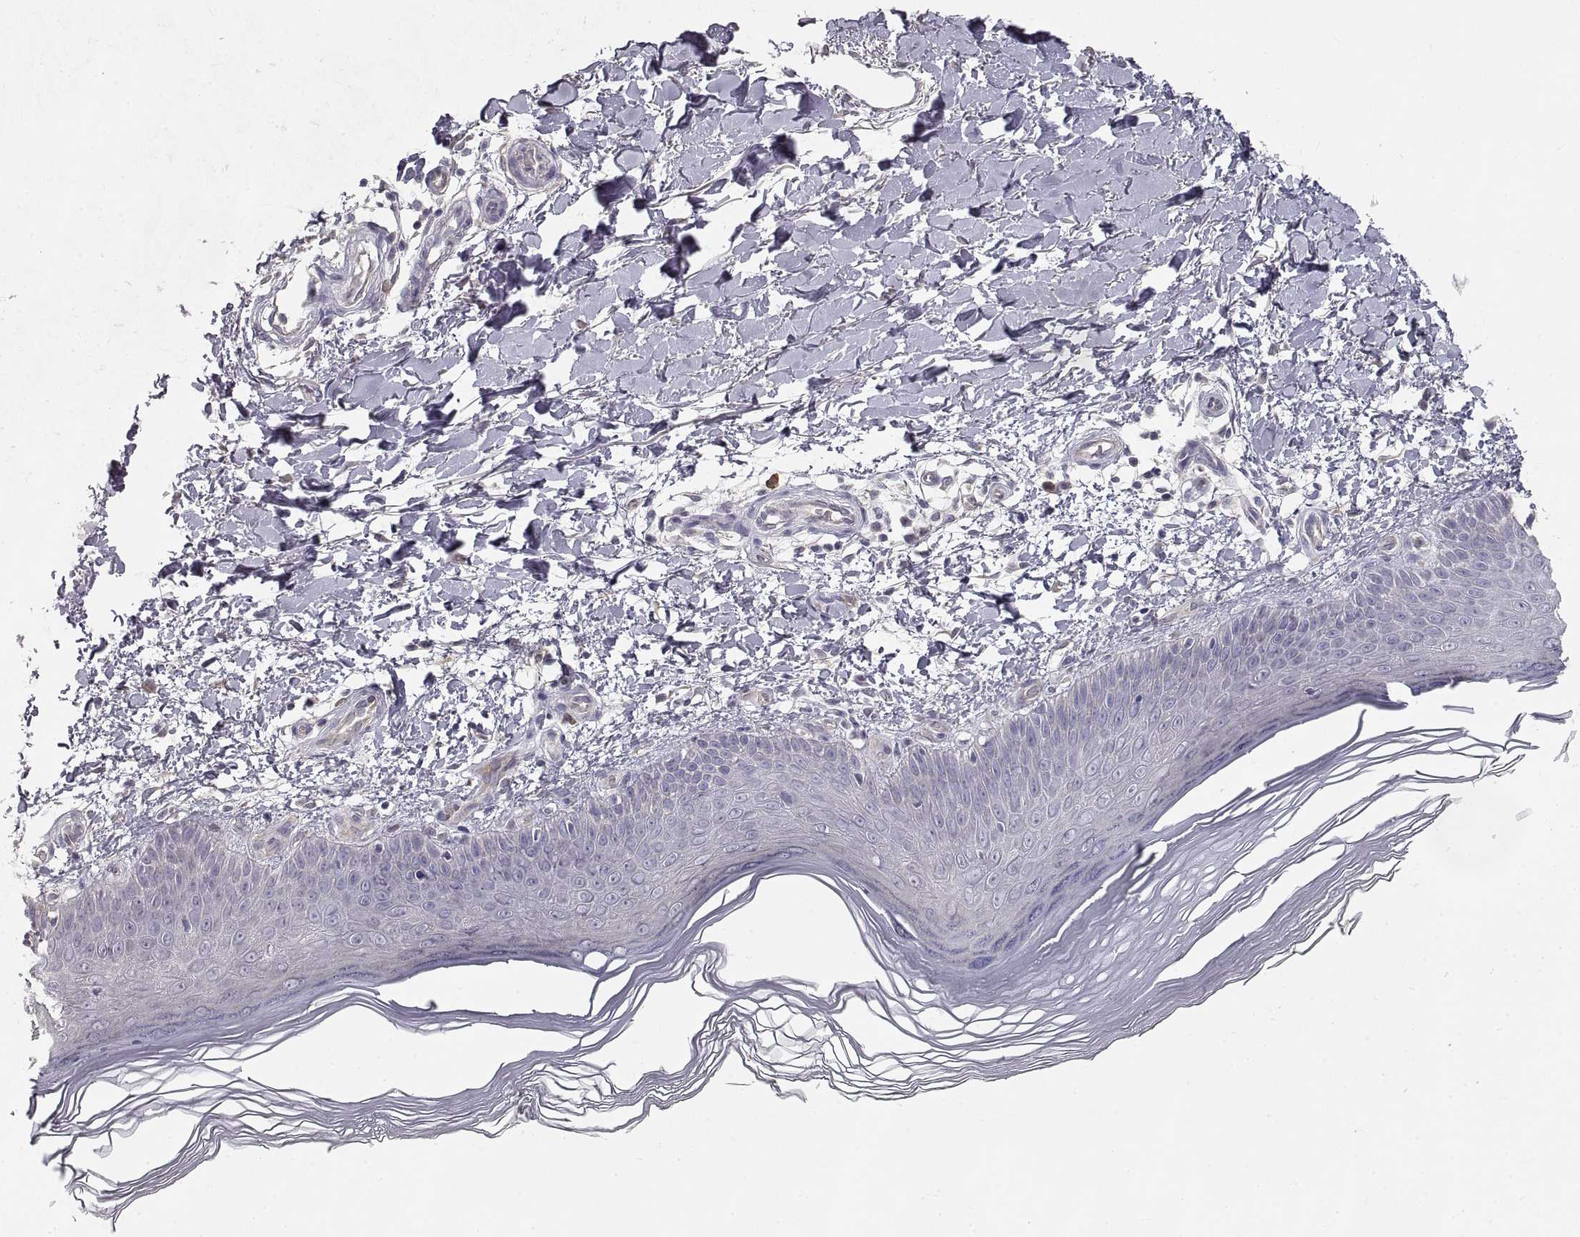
{"staining": {"intensity": "negative", "quantity": "none", "location": "none"}, "tissue": "skin", "cell_type": "Fibroblasts", "image_type": "normal", "snomed": [{"axis": "morphology", "description": "Normal tissue, NOS"}, {"axis": "topography", "description": "Skin"}], "caption": "This is a histopathology image of immunohistochemistry staining of unremarkable skin, which shows no positivity in fibroblasts. (Brightfield microscopy of DAB (3,3'-diaminobenzidine) immunohistochemistry at high magnification).", "gene": "HSP90AB1", "patient": {"sex": "female", "age": 62}}